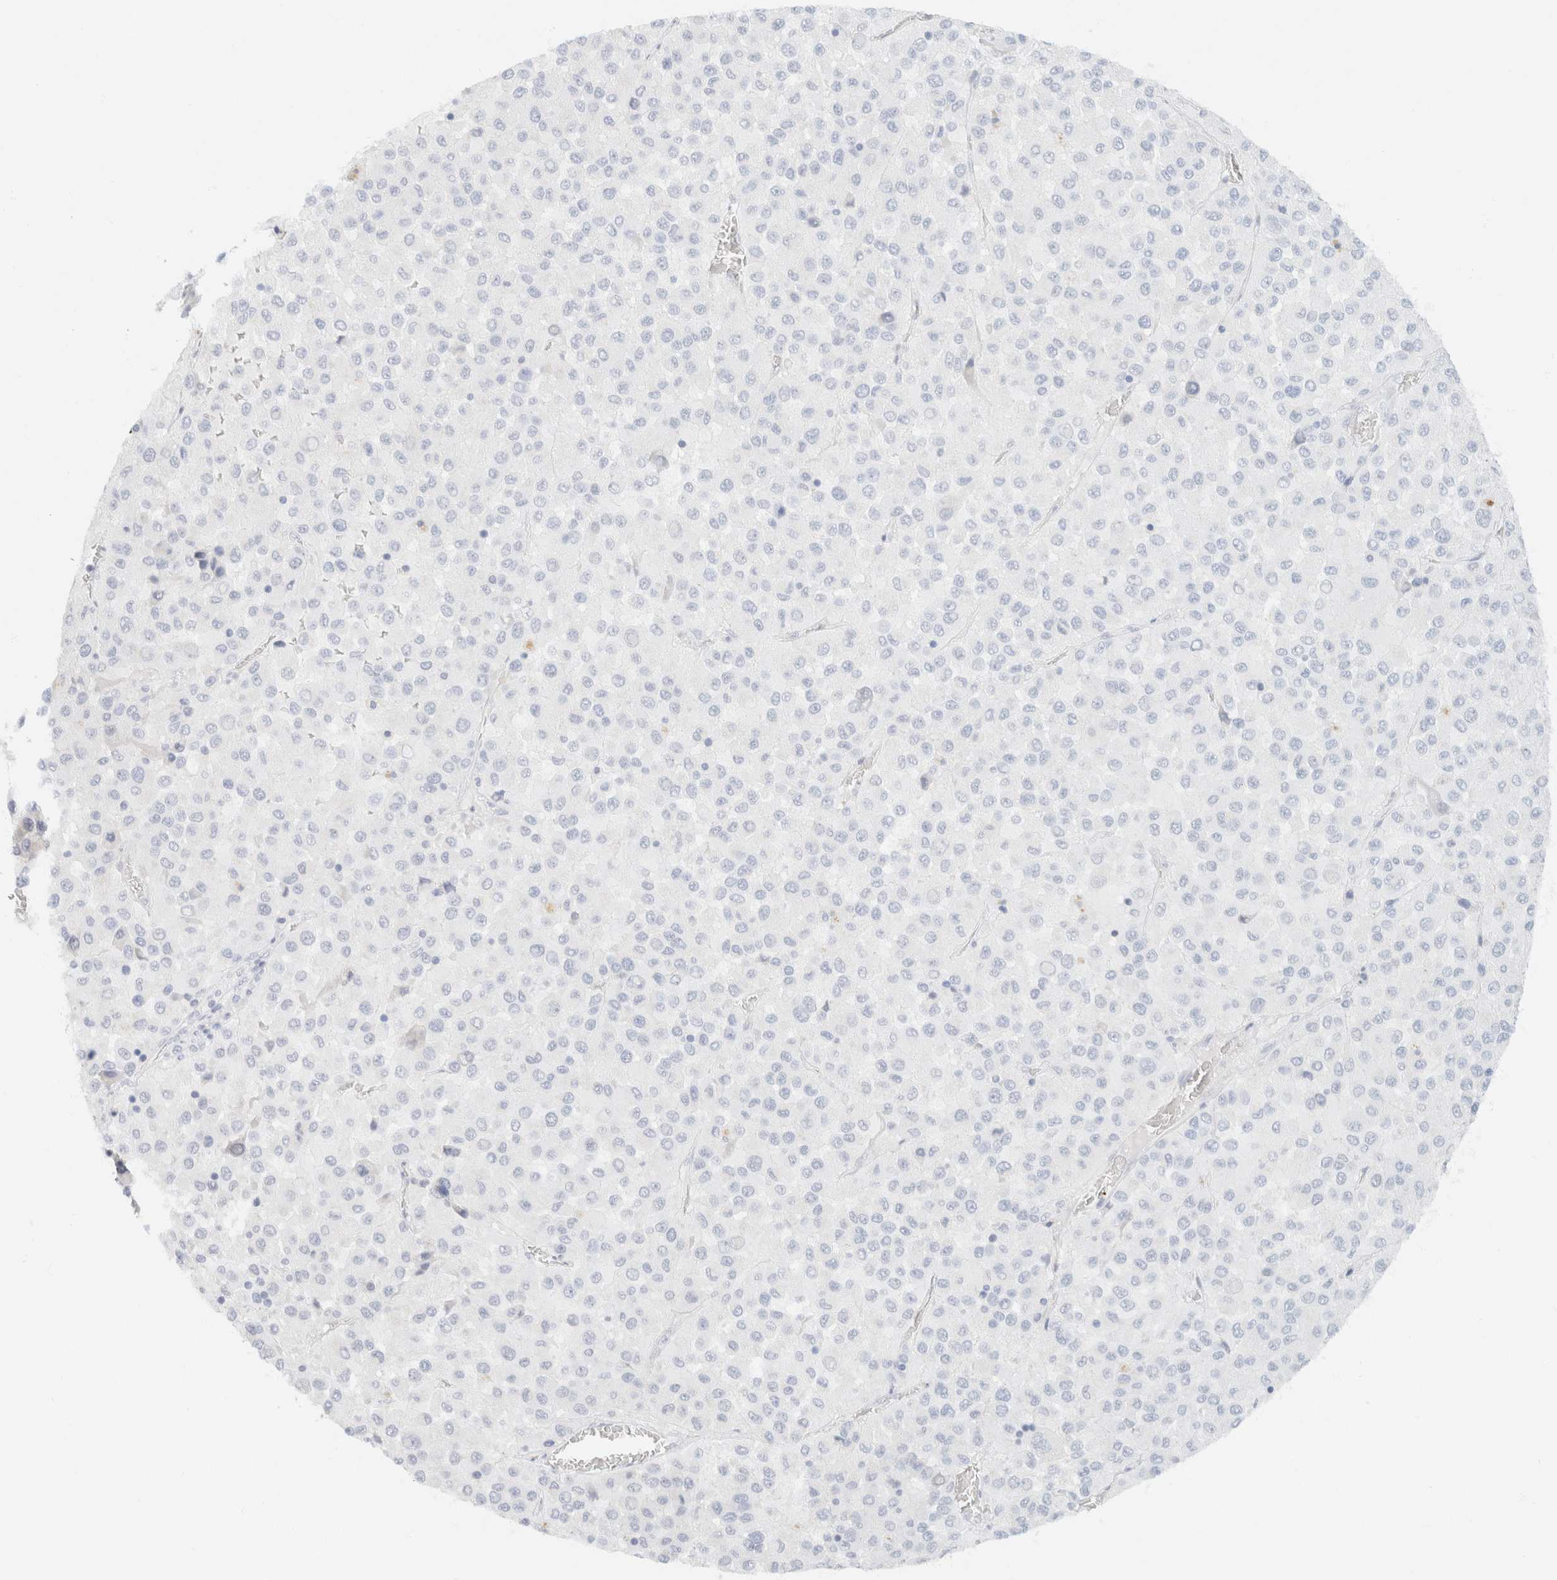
{"staining": {"intensity": "negative", "quantity": "none", "location": "none"}, "tissue": "melanoma", "cell_type": "Tumor cells", "image_type": "cancer", "snomed": [{"axis": "morphology", "description": "Malignant melanoma, Metastatic site"}, {"axis": "topography", "description": "Lung"}], "caption": "An image of human melanoma is negative for staining in tumor cells.", "gene": "KRT20", "patient": {"sex": "male", "age": 64}}